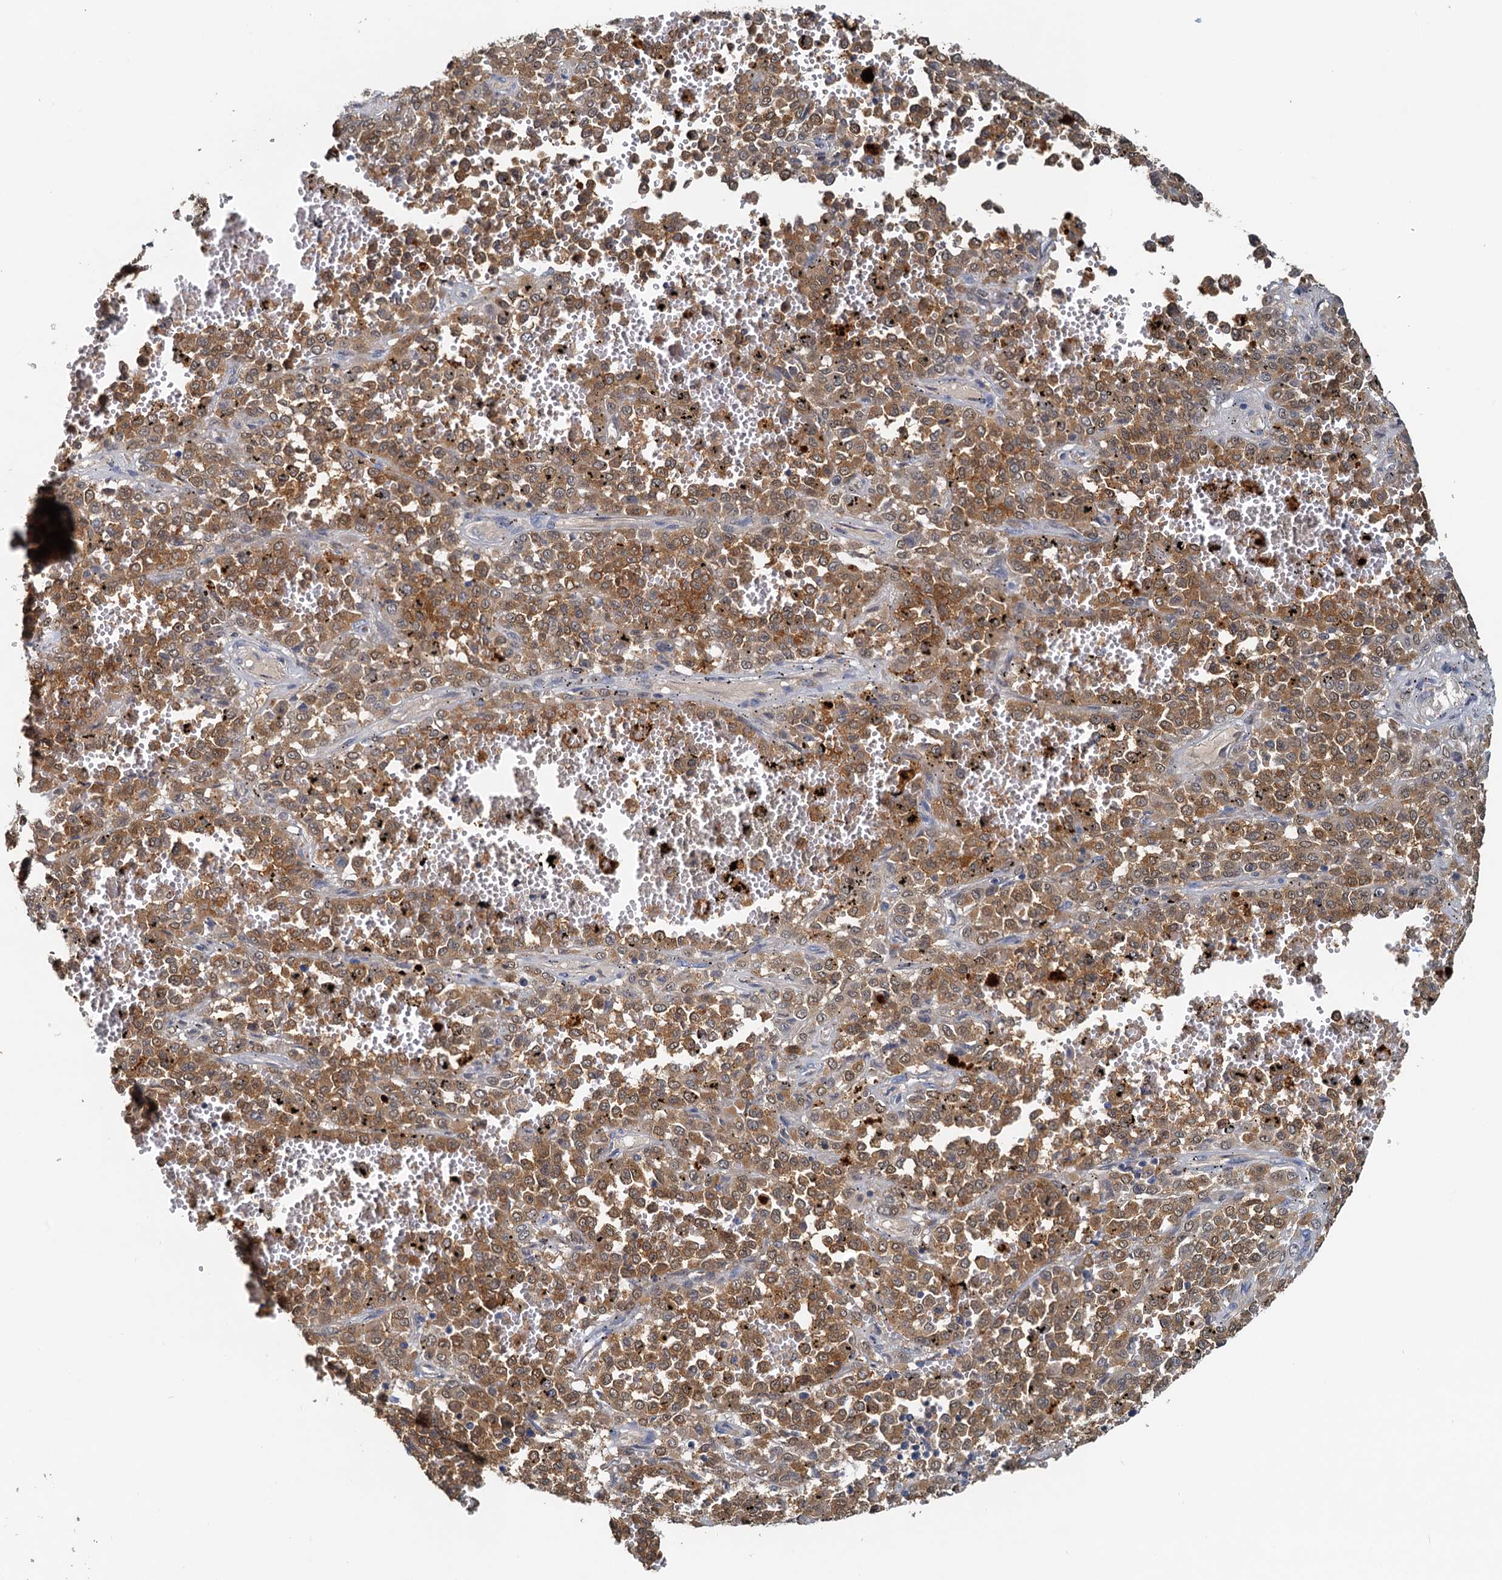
{"staining": {"intensity": "moderate", "quantity": ">75%", "location": "cytoplasmic/membranous"}, "tissue": "melanoma", "cell_type": "Tumor cells", "image_type": "cancer", "snomed": [{"axis": "morphology", "description": "Malignant melanoma, Metastatic site"}, {"axis": "topography", "description": "Pancreas"}], "caption": "The micrograph shows staining of melanoma, revealing moderate cytoplasmic/membranous protein positivity (brown color) within tumor cells. Using DAB (brown) and hematoxylin (blue) stains, captured at high magnification using brightfield microscopy.", "gene": "TOLLIP", "patient": {"sex": "female", "age": 30}}